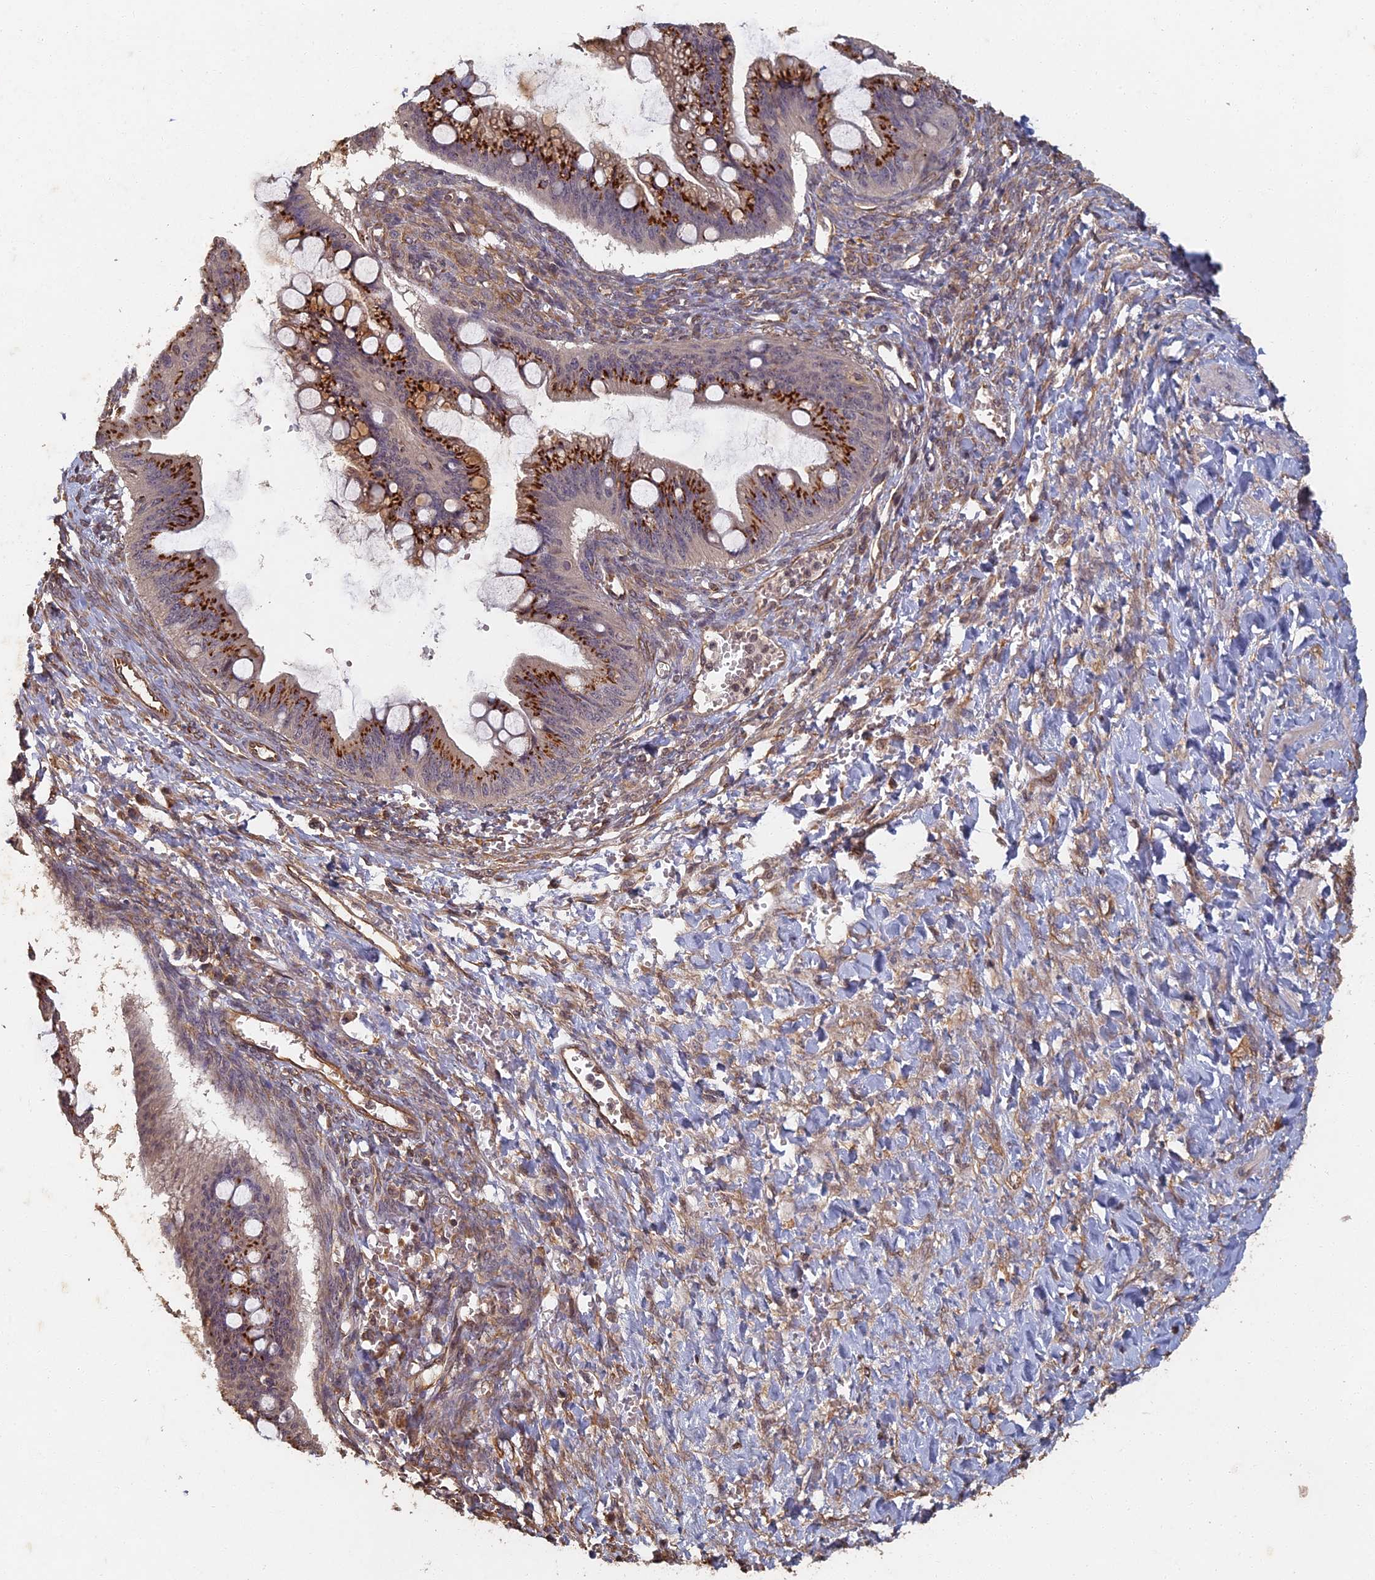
{"staining": {"intensity": "strong", "quantity": "25%-75%", "location": "cytoplasmic/membranous"}, "tissue": "ovarian cancer", "cell_type": "Tumor cells", "image_type": "cancer", "snomed": [{"axis": "morphology", "description": "Cystadenocarcinoma, mucinous, NOS"}, {"axis": "topography", "description": "Ovary"}], "caption": "This photomicrograph displays ovarian cancer (mucinous cystadenocarcinoma) stained with immunohistochemistry (IHC) to label a protein in brown. The cytoplasmic/membranous of tumor cells show strong positivity for the protein. Nuclei are counter-stained blue.", "gene": "ABCB10", "patient": {"sex": "female", "age": 73}}